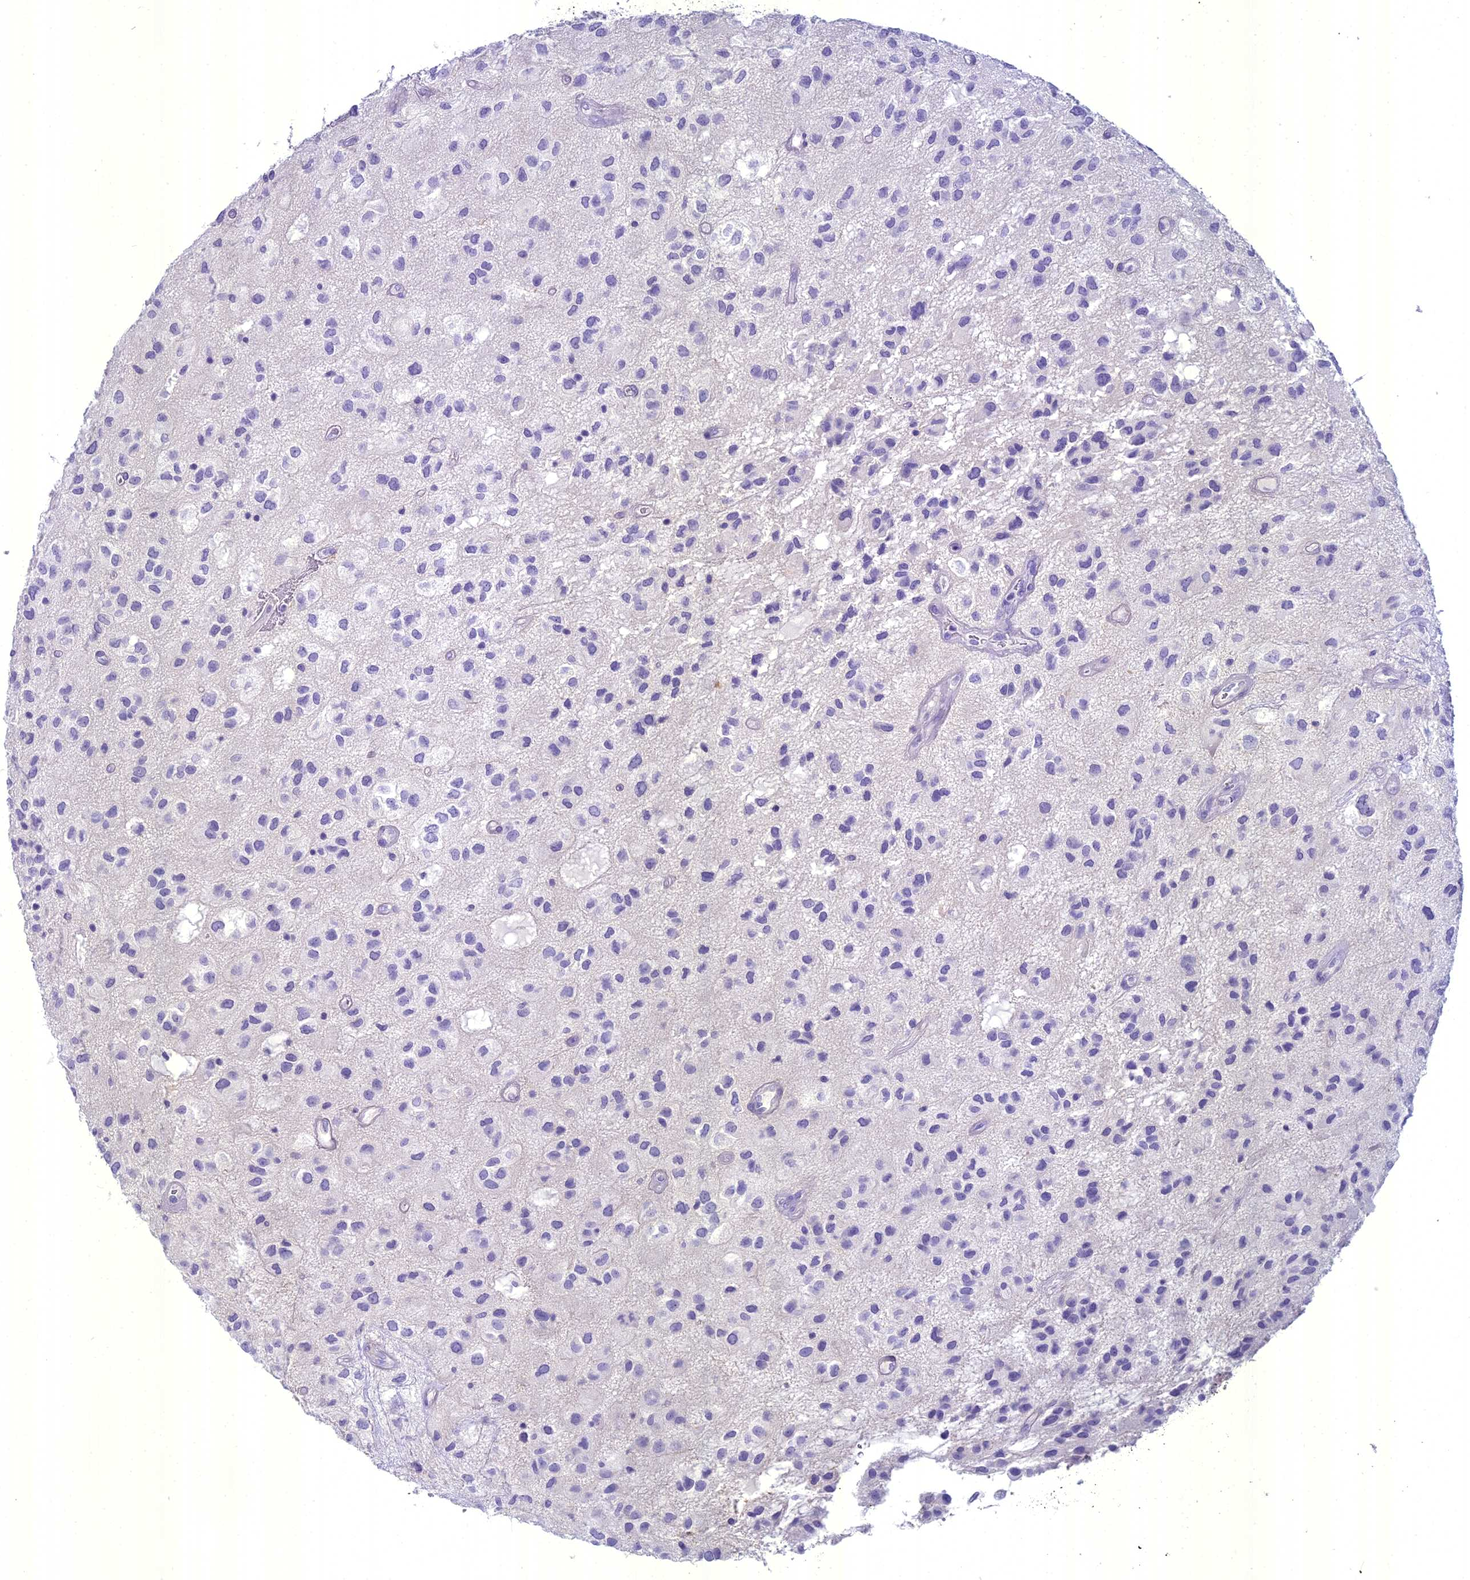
{"staining": {"intensity": "negative", "quantity": "none", "location": "none"}, "tissue": "glioma", "cell_type": "Tumor cells", "image_type": "cancer", "snomed": [{"axis": "morphology", "description": "Glioma, malignant, Low grade"}, {"axis": "topography", "description": "Brain"}], "caption": "DAB (3,3'-diaminobenzidine) immunohistochemical staining of human malignant glioma (low-grade) demonstrates no significant staining in tumor cells.", "gene": "UNC80", "patient": {"sex": "male", "age": 66}}